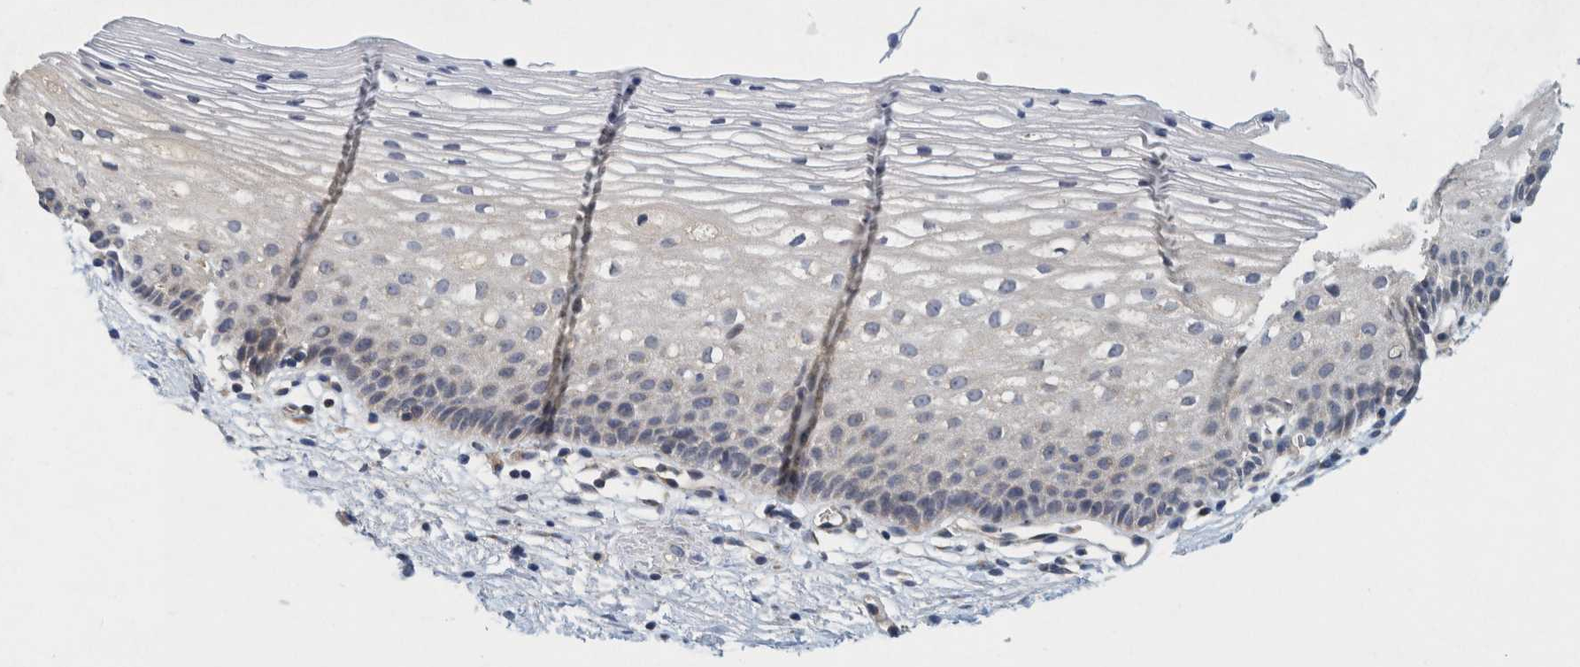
{"staining": {"intensity": "negative", "quantity": "none", "location": "none"}, "tissue": "cervix", "cell_type": "Glandular cells", "image_type": "normal", "snomed": [{"axis": "morphology", "description": "Normal tissue, NOS"}, {"axis": "topography", "description": "Cervix"}], "caption": "Glandular cells are negative for protein expression in unremarkable human cervix. Brightfield microscopy of immunohistochemistry (IHC) stained with DAB (3,3'-diaminobenzidine) (brown) and hematoxylin (blue), captured at high magnification.", "gene": "ZNF324B", "patient": {"sex": "female", "age": 72}}